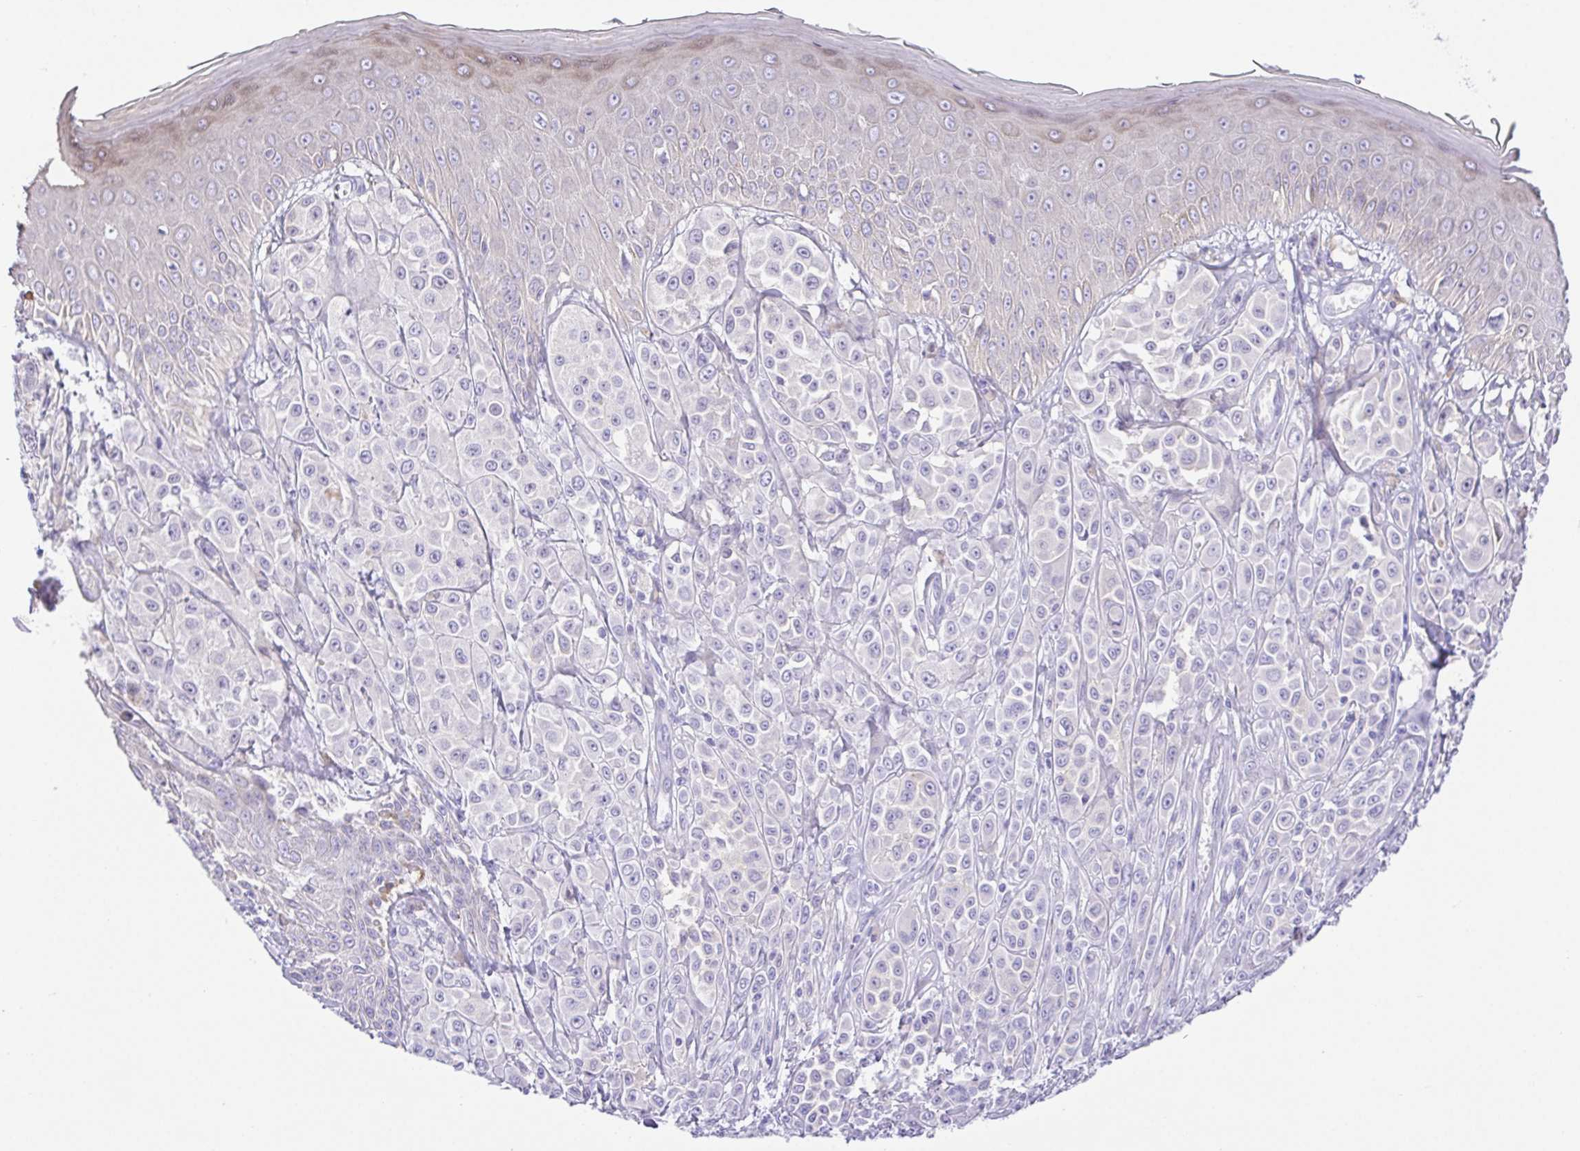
{"staining": {"intensity": "negative", "quantity": "none", "location": "none"}, "tissue": "melanoma", "cell_type": "Tumor cells", "image_type": "cancer", "snomed": [{"axis": "morphology", "description": "Malignant melanoma, NOS"}, {"axis": "topography", "description": "Skin"}], "caption": "Malignant melanoma stained for a protein using immunohistochemistry displays no expression tumor cells.", "gene": "SPATA4", "patient": {"sex": "male", "age": 67}}